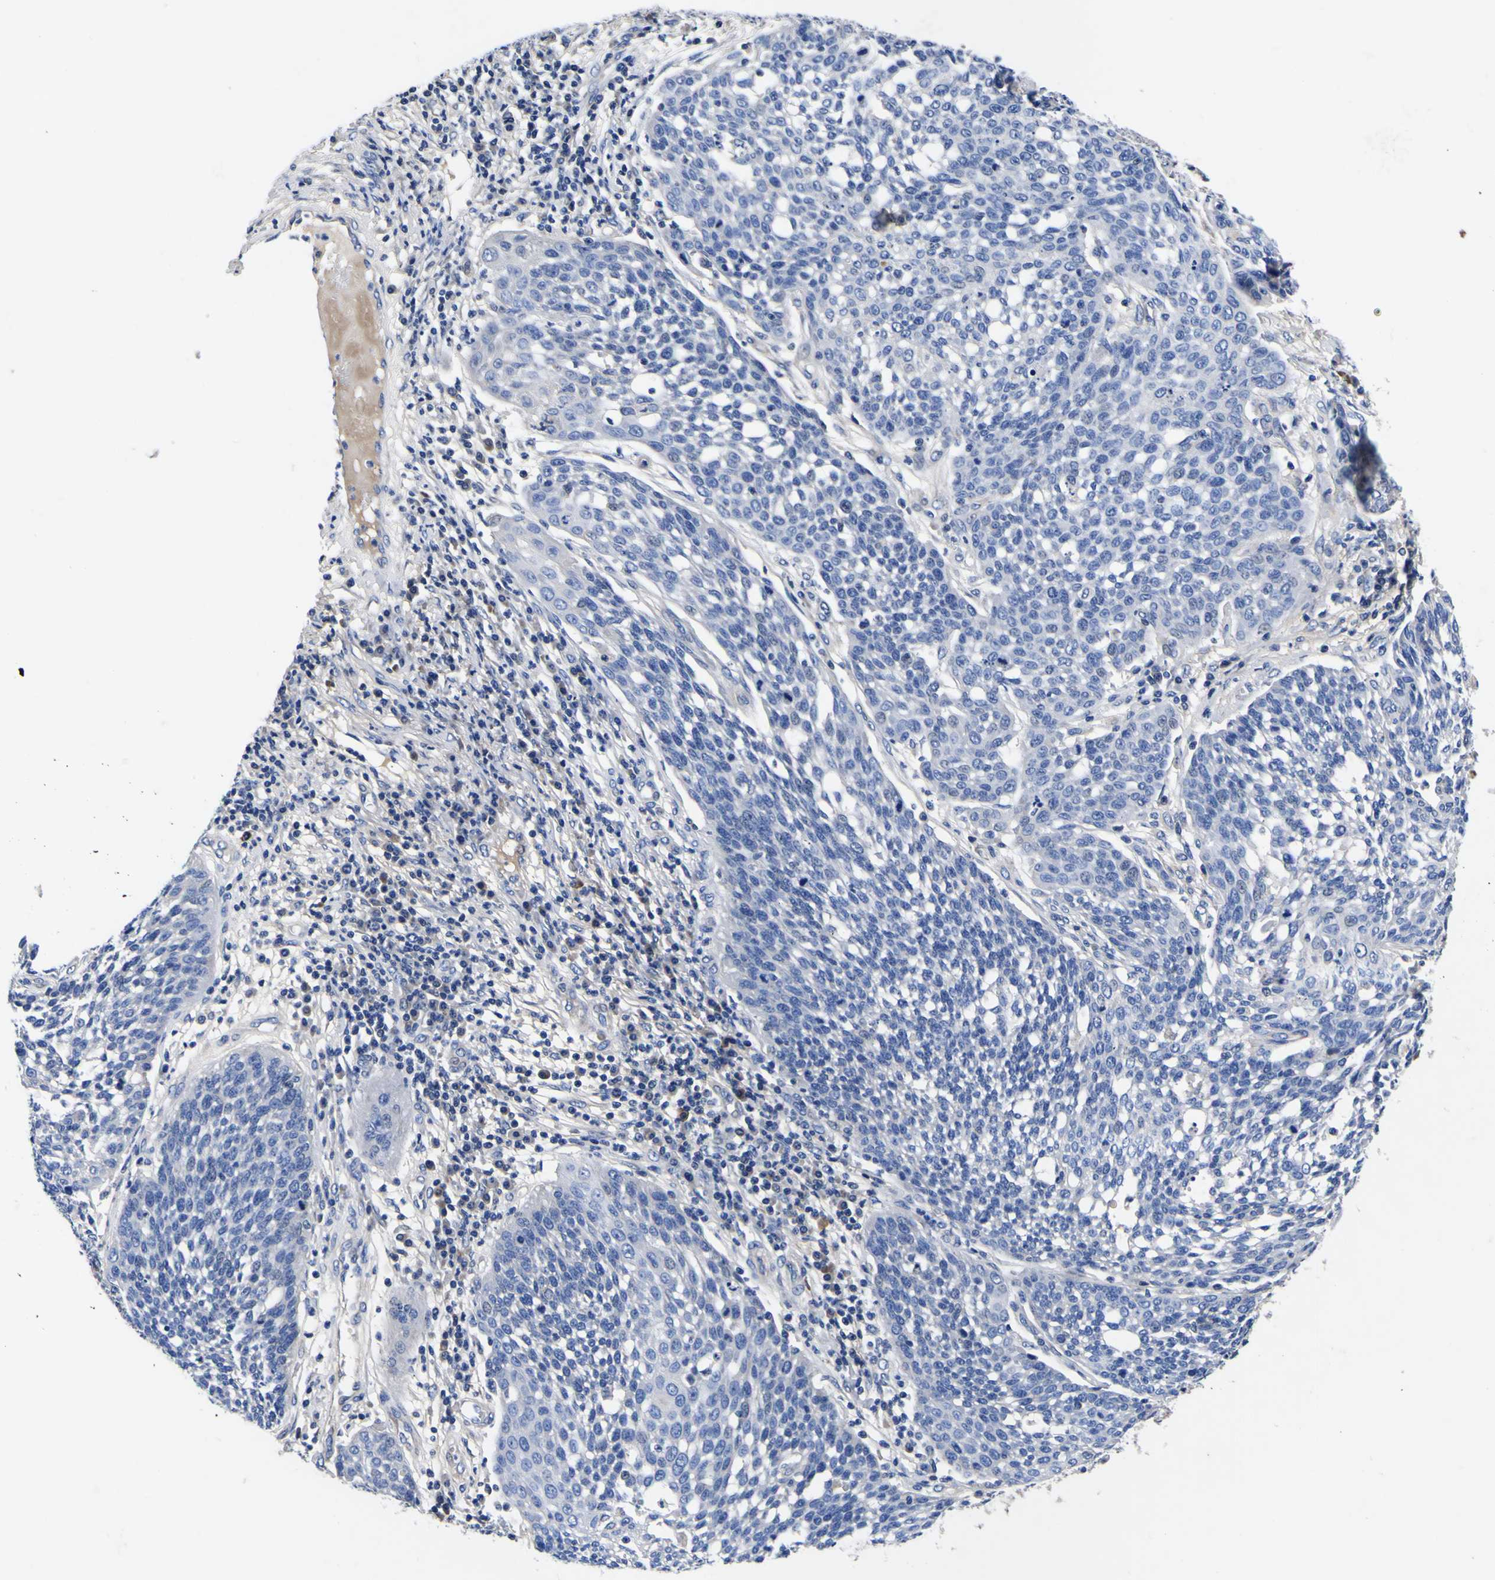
{"staining": {"intensity": "negative", "quantity": "none", "location": "none"}, "tissue": "cervical cancer", "cell_type": "Tumor cells", "image_type": "cancer", "snomed": [{"axis": "morphology", "description": "Squamous cell carcinoma, NOS"}, {"axis": "topography", "description": "Cervix"}], "caption": "Photomicrograph shows no significant protein positivity in tumor cells of cervical cancer (squamous cell carcinoma). (Brightfield microscopy of DAB (3,3'-diaminobenzidine) immunohistochemistry at high magnification).", "gene": "VASN", "patient": {"sex": "female", "age": 34}}